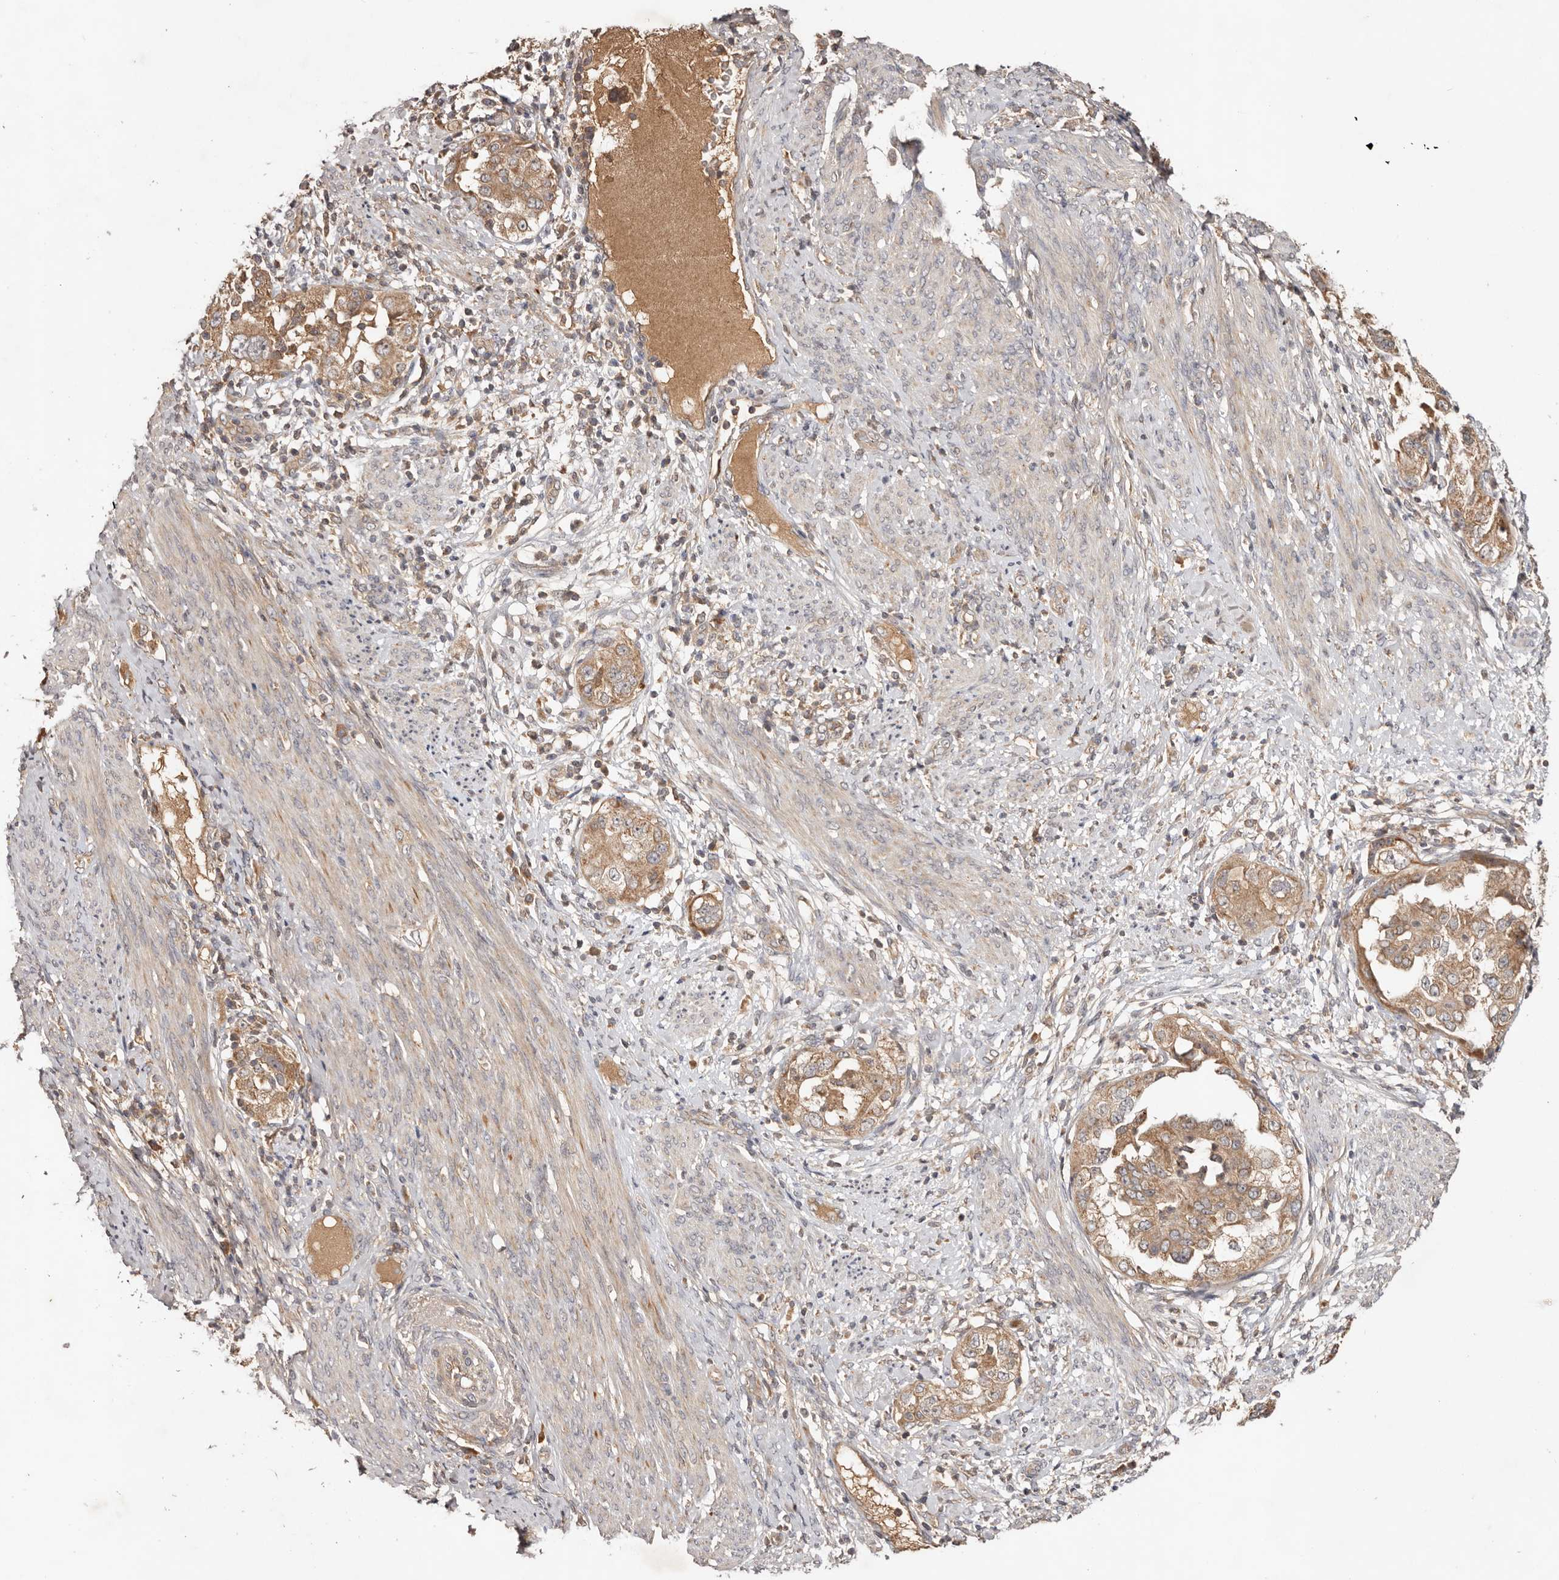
{"staining": {"intensity": "moderate", "quantity": ">75%", "location": "cytoplasmic/membranous"}, "tissue": "endometrial cancer", "cell_type": "Tumor cells", "image_type": "cancer", "snomed": [{"axis": "morphology", "description": "Adenocarcinoma, NOS"}, {"axis": "topography", "description": "Endometrium"}], "caption": "About >75% of tumor cells in human adenocarcinoma (endometrial) reveal moderate cytoplasmic/membranous protein staining as visualized by brown immunohistochemical staining.", "gene": "PKIB", "patient": {"sex": "female", "age": 85}}